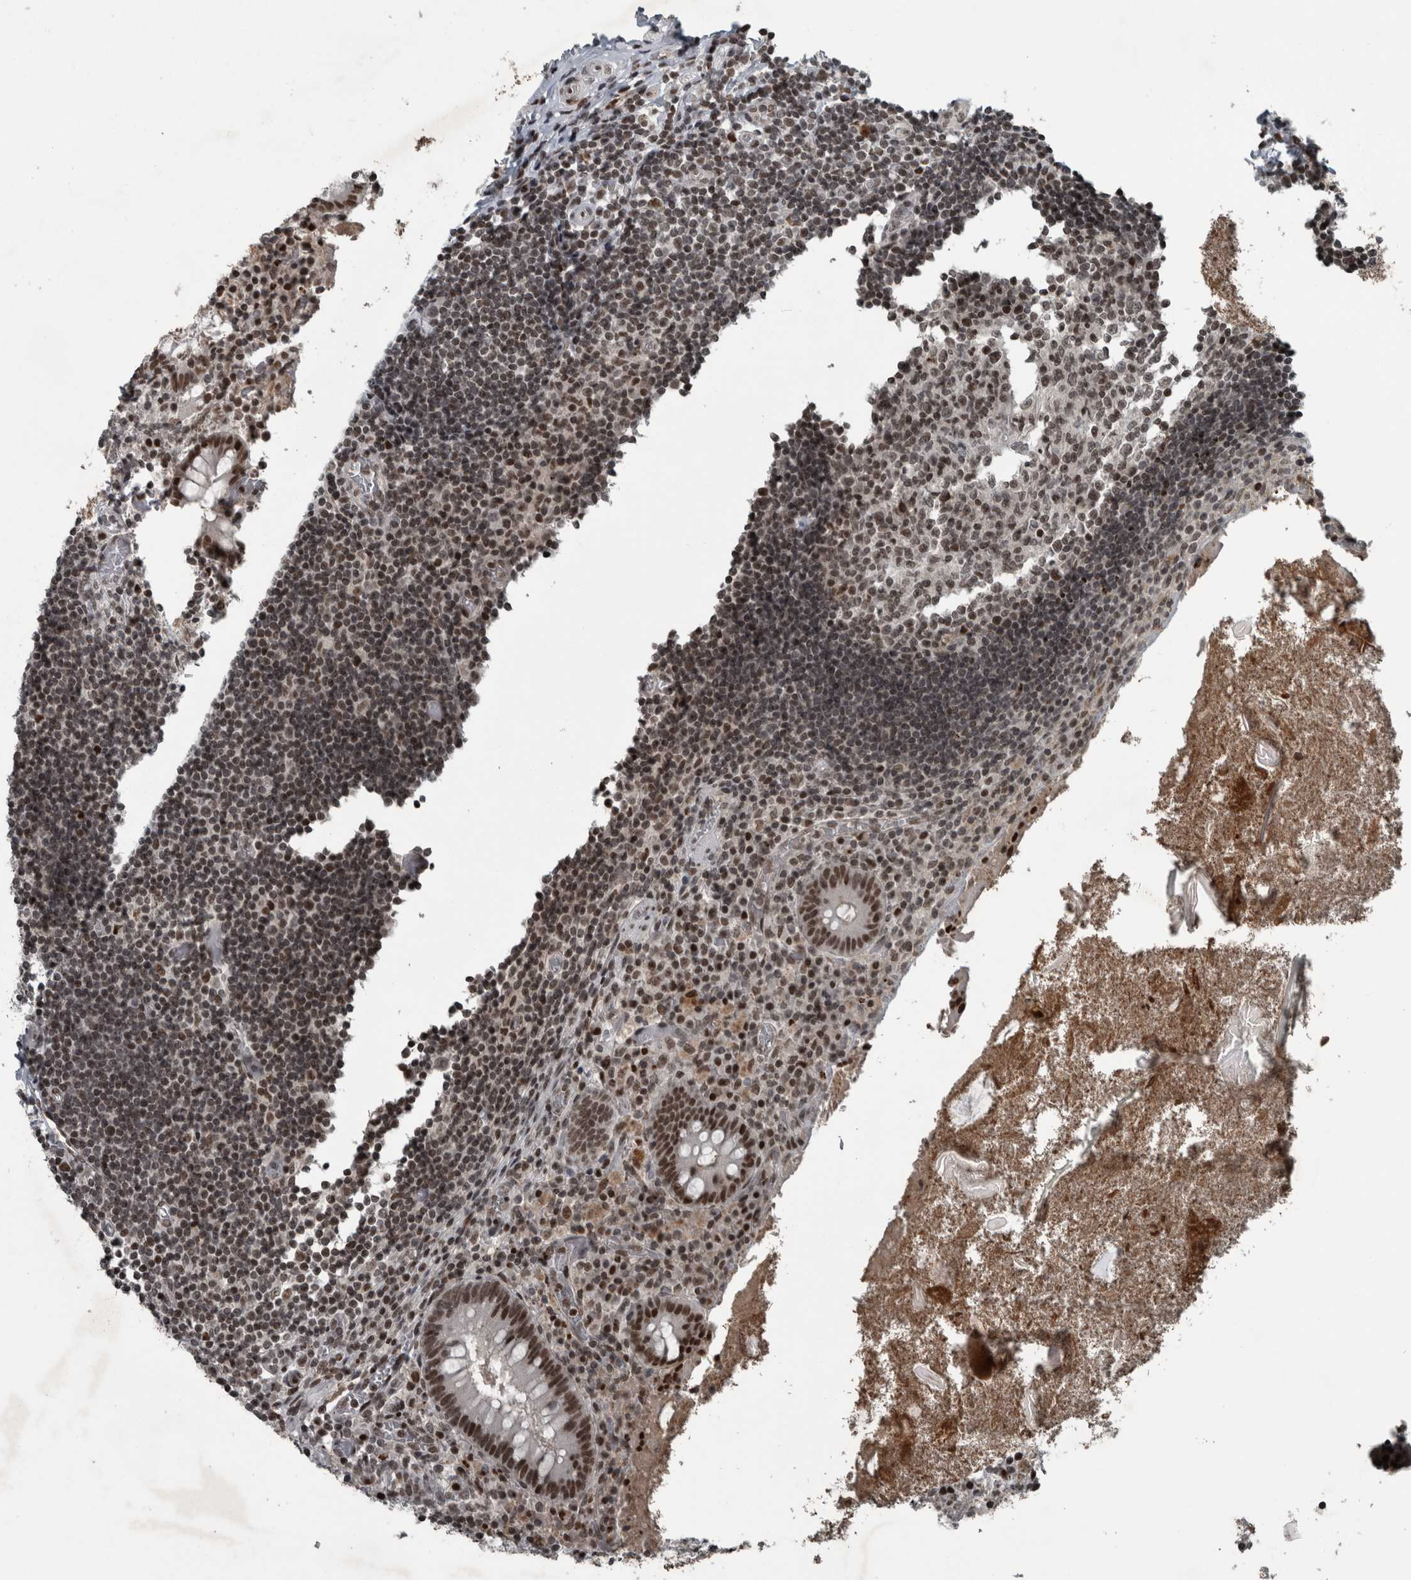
{"staining": {"intensity": "strong", "quantity": ">75%", "location": "nuclear"}, "tissue": "appendix", "cell_type": "Glandular cells", "image_type": "normal", "snomed": [{"axis": "morphology", "description": "Normal tissue, NOS"}, {"axis": "topography", "description": "Appendix"}], "caption": "Immunohistochemical staining of normal human appendix demonstrates strong nuclear protein staining in about >75% of glandular cells. (Stains: DAB (3,3'-diaminobenzidine) in brown, nuclei in blue, Microscopy: brightfield microscopy at high magnification).", "gene": "UNC50", "patient": {"sex": "female", "age": 17}}